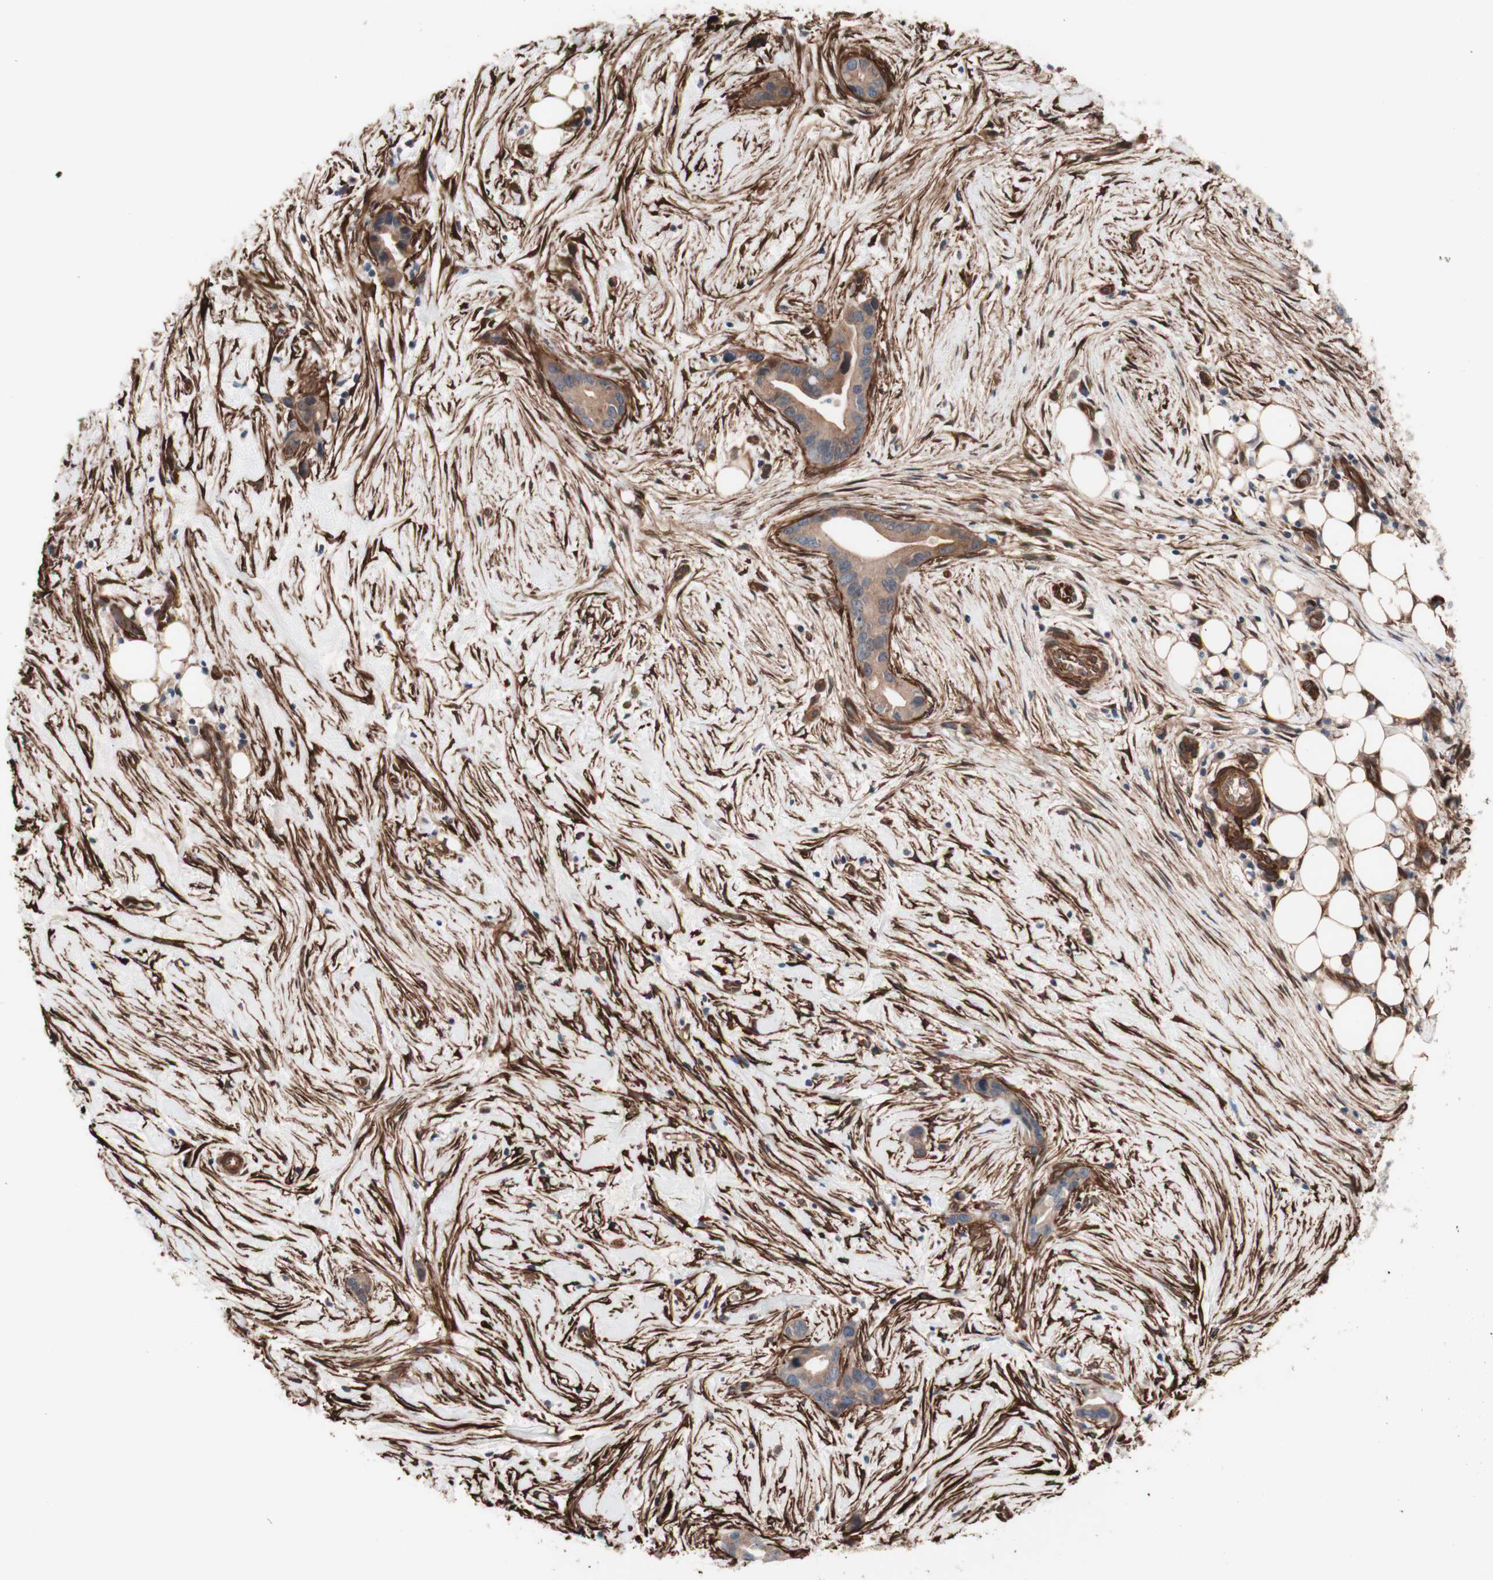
{"staining": {"intensity": "weak", "quantity": ">75%", "location": "cytoplasmic/membranous"}, "tissue": "liver cancer", "cell_type": "Tumor cells", "image_type": "cancer", "snomed": [{"axis": "morphology", "description": "Cholangiocarcinoma"}, {"axis": "topography", "description": "Liver"}], "caption": "The micrograph reveals staining of liver cancer, revealing weak cytoplasmic/membranous protein positivity (brown color) within tumor cells.", "gene": "CNN3", "patient": {"sex": "female", "age": 55}}